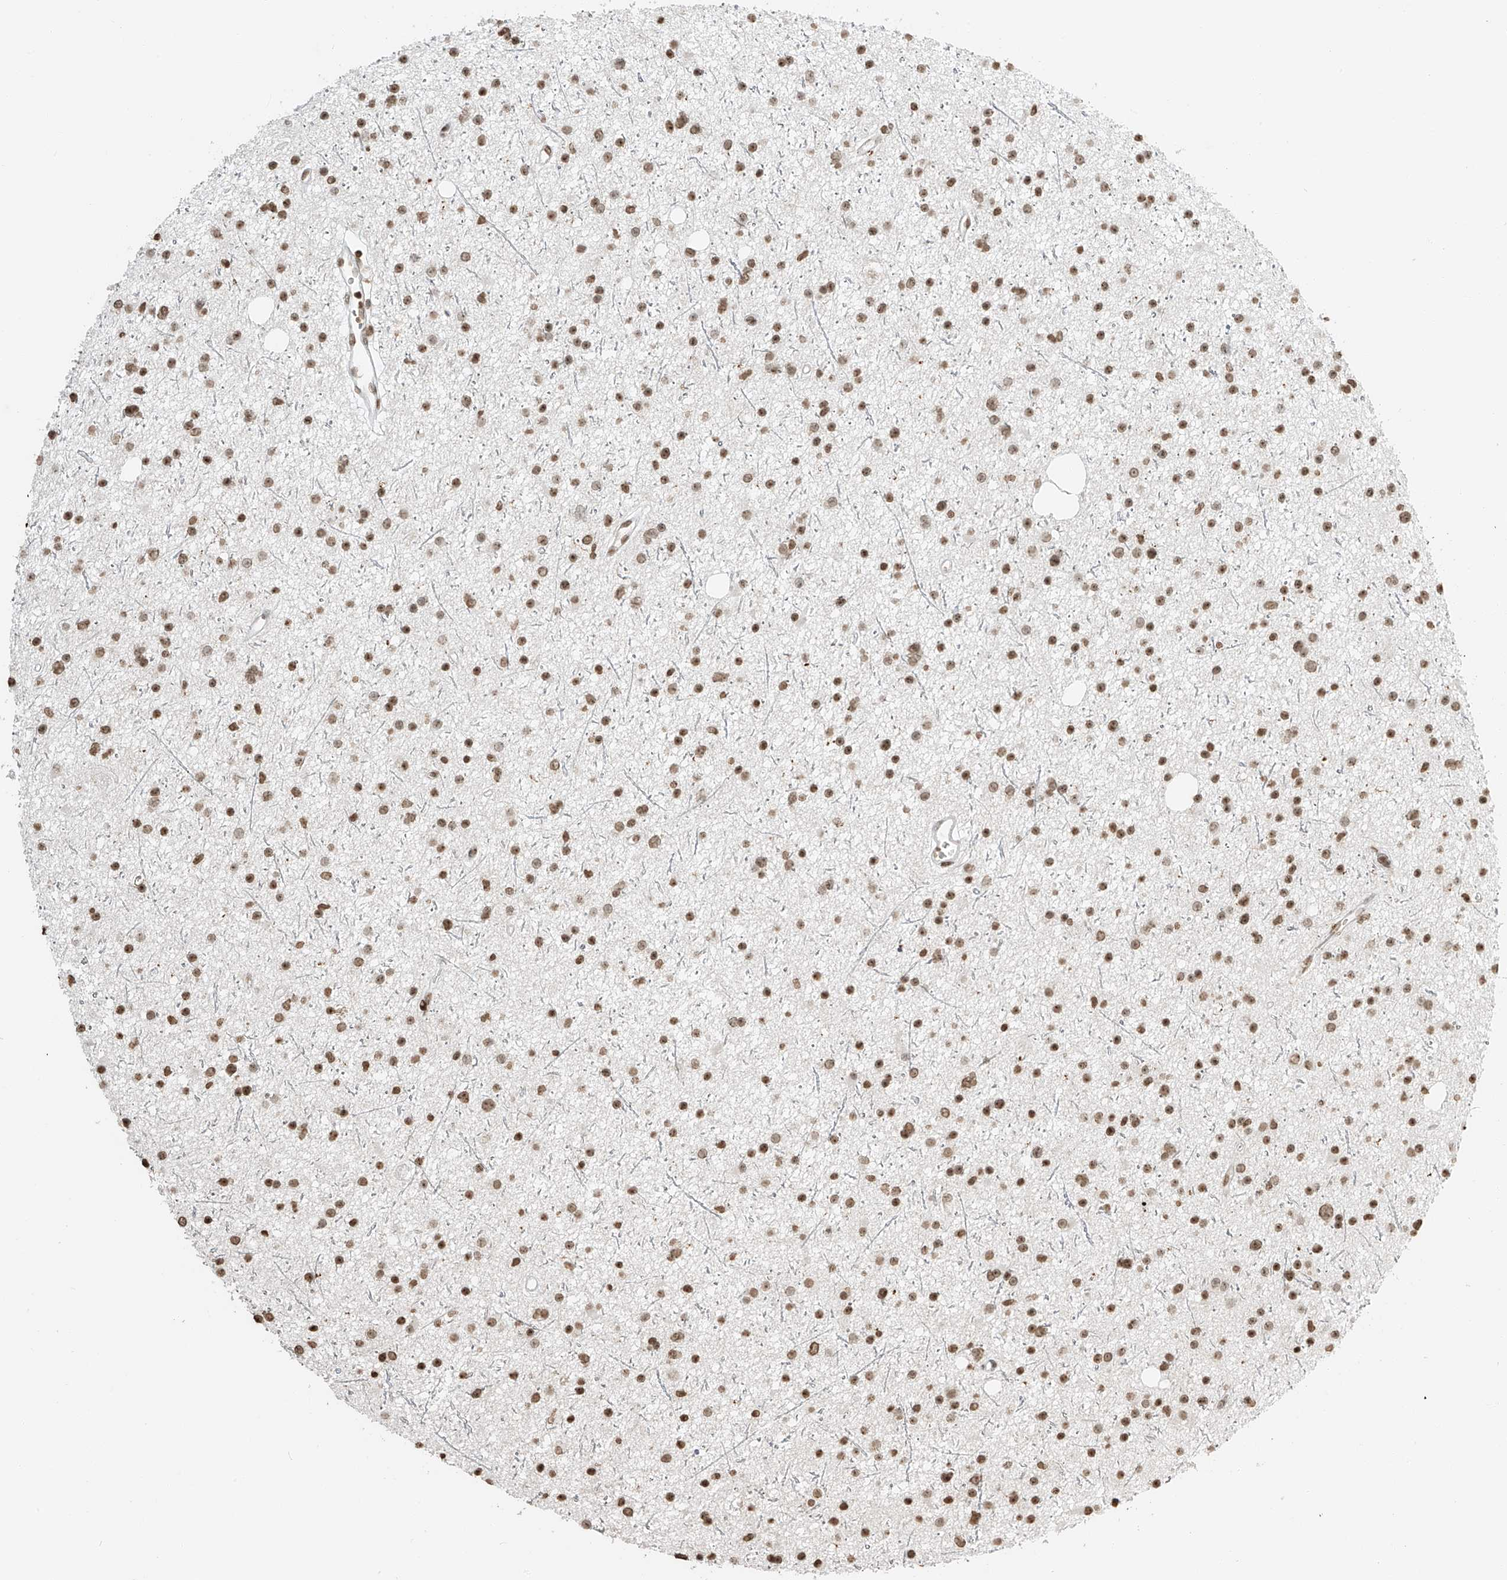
{"staining": {"intensity": "moderate", "quantity": ">75%", "location": "nuclear"}, "tissue": "glioma", "cell_type": "Tumor cells", "image_type": "cancer", "snomed": [{"axis": "morphology", "description": "Glioma, malignant, Low grade"}, {"axis": "topography", "description": "Cerebral cortex"}], "caption": "Protein staining demonstrates moderate nuclear expression in approximately >75% of tumor cells in glioma.", "gene": "C17orf58", "patient": {"sex": "female", "age": 39}}